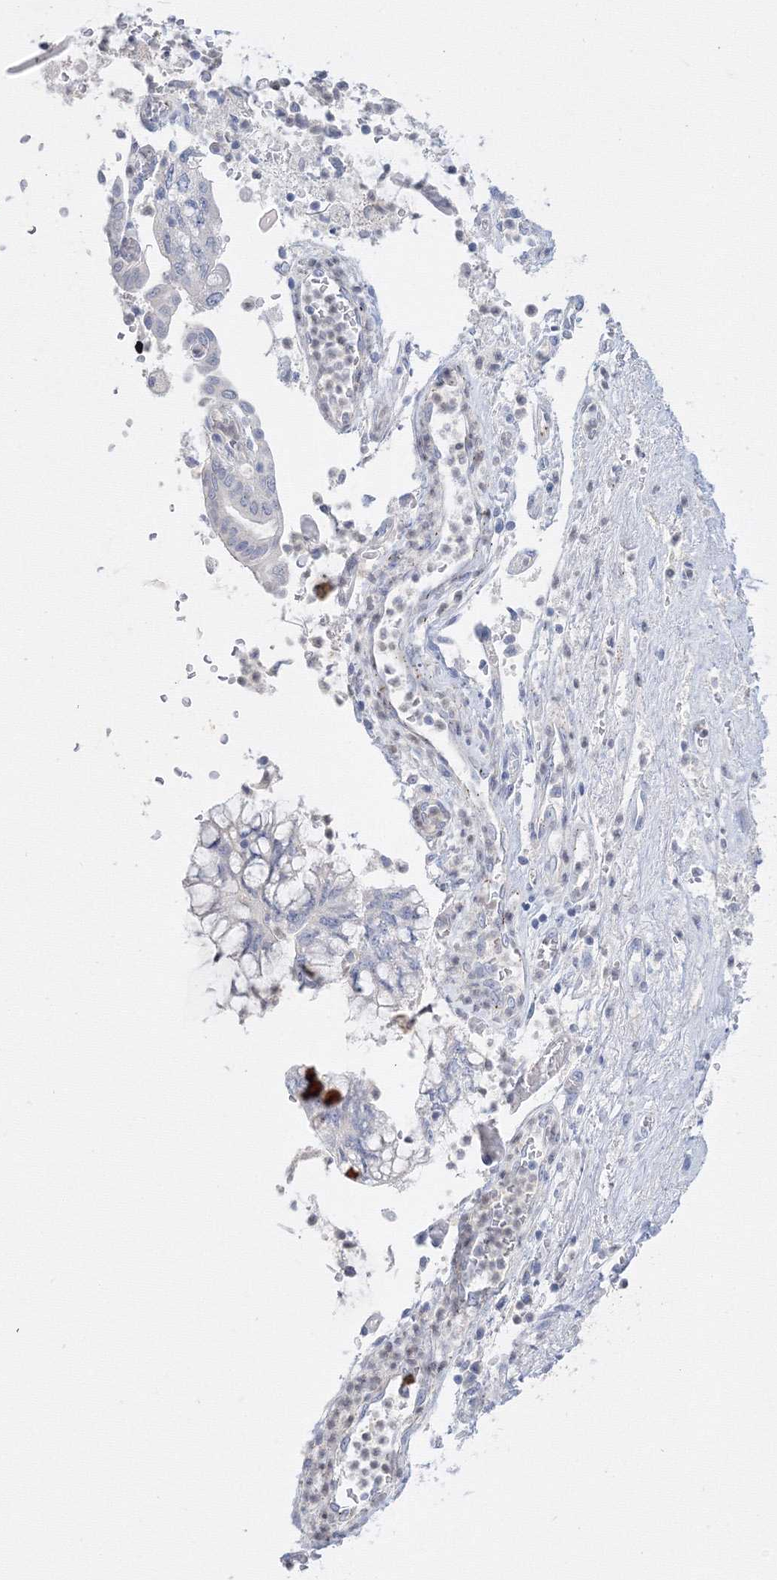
{"staining": {"intensity": "negative", "quantity": "none", "location": "none"}, "tissue": "pancreatic cancer", "cell_type": "Tumor cells", "image_type": "cancer", "snomed": [{"axis": "morphology", "description": "Adenocarcinoma, NOS"}, {"axis": "topography", "description": "Pancreas"}], "caption": "Micrograph shows no significant protein expression in tumor cells of adenocarcinoma (pancreatic).", "gene": "AASDH", "patient": {"sex": "female", "age": 73}}